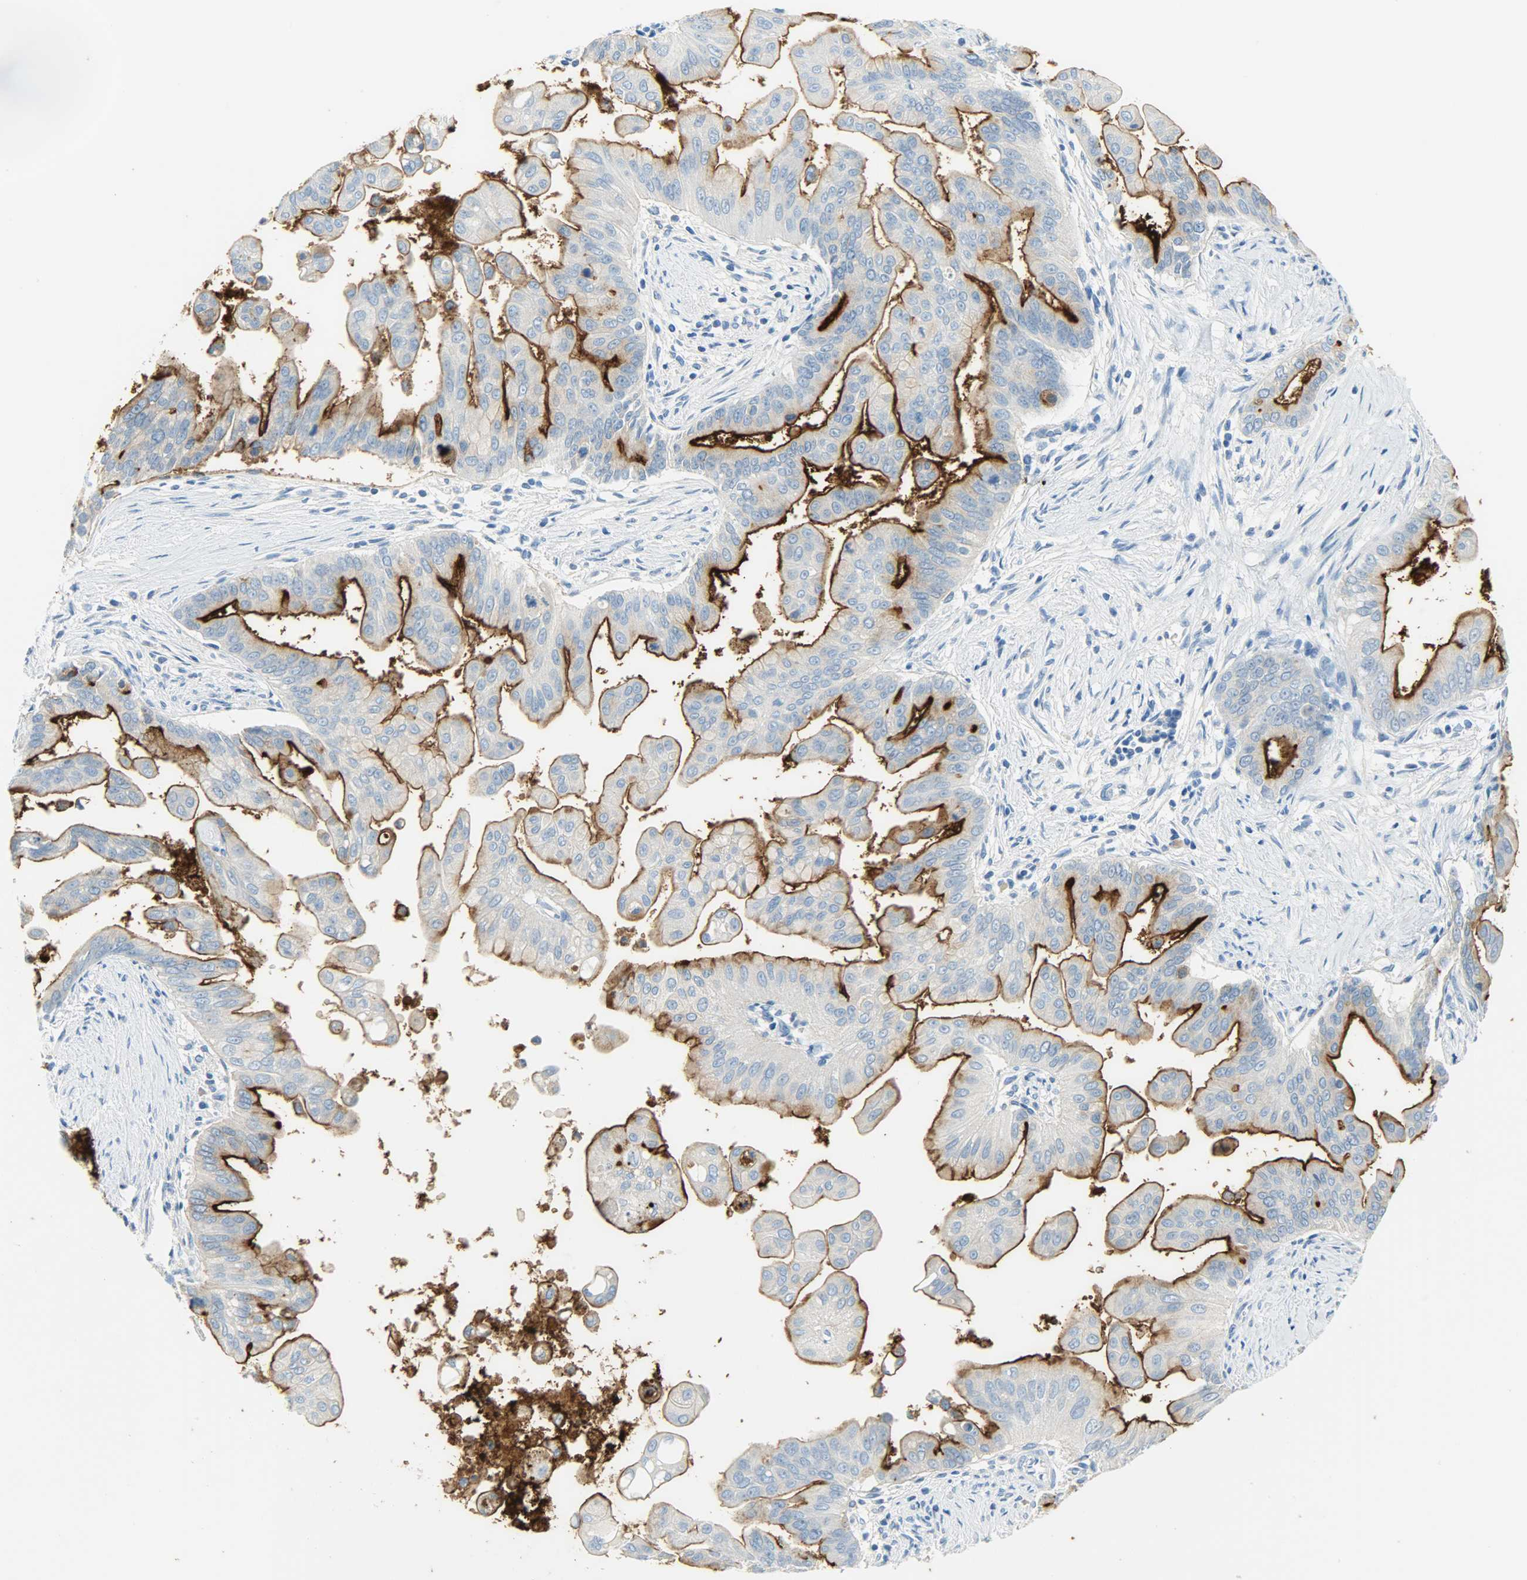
{"staining": {"intensity": "strong", "quantity": ">75%", "location": "cytoplasmic/membranous"}, "tissue": "pancreatic cancer", "cell_type": "Tumor cells", "image_type": "cancer", "snomed": [{"axis": "morphology", "description": "Adenocarcinoma, NOS"}, {"axis": "topography", "description": "Pancreas"}], "caption": "An image of human pancreatic cancer stained for a protein reveals strong cytoplasmic/membranous brown staining in tumor cells. Ihc stains the protein in brown and the nuclei are stained blue.", "gene": "PROM1", "patient": {"sex": "female", "age": 75}}